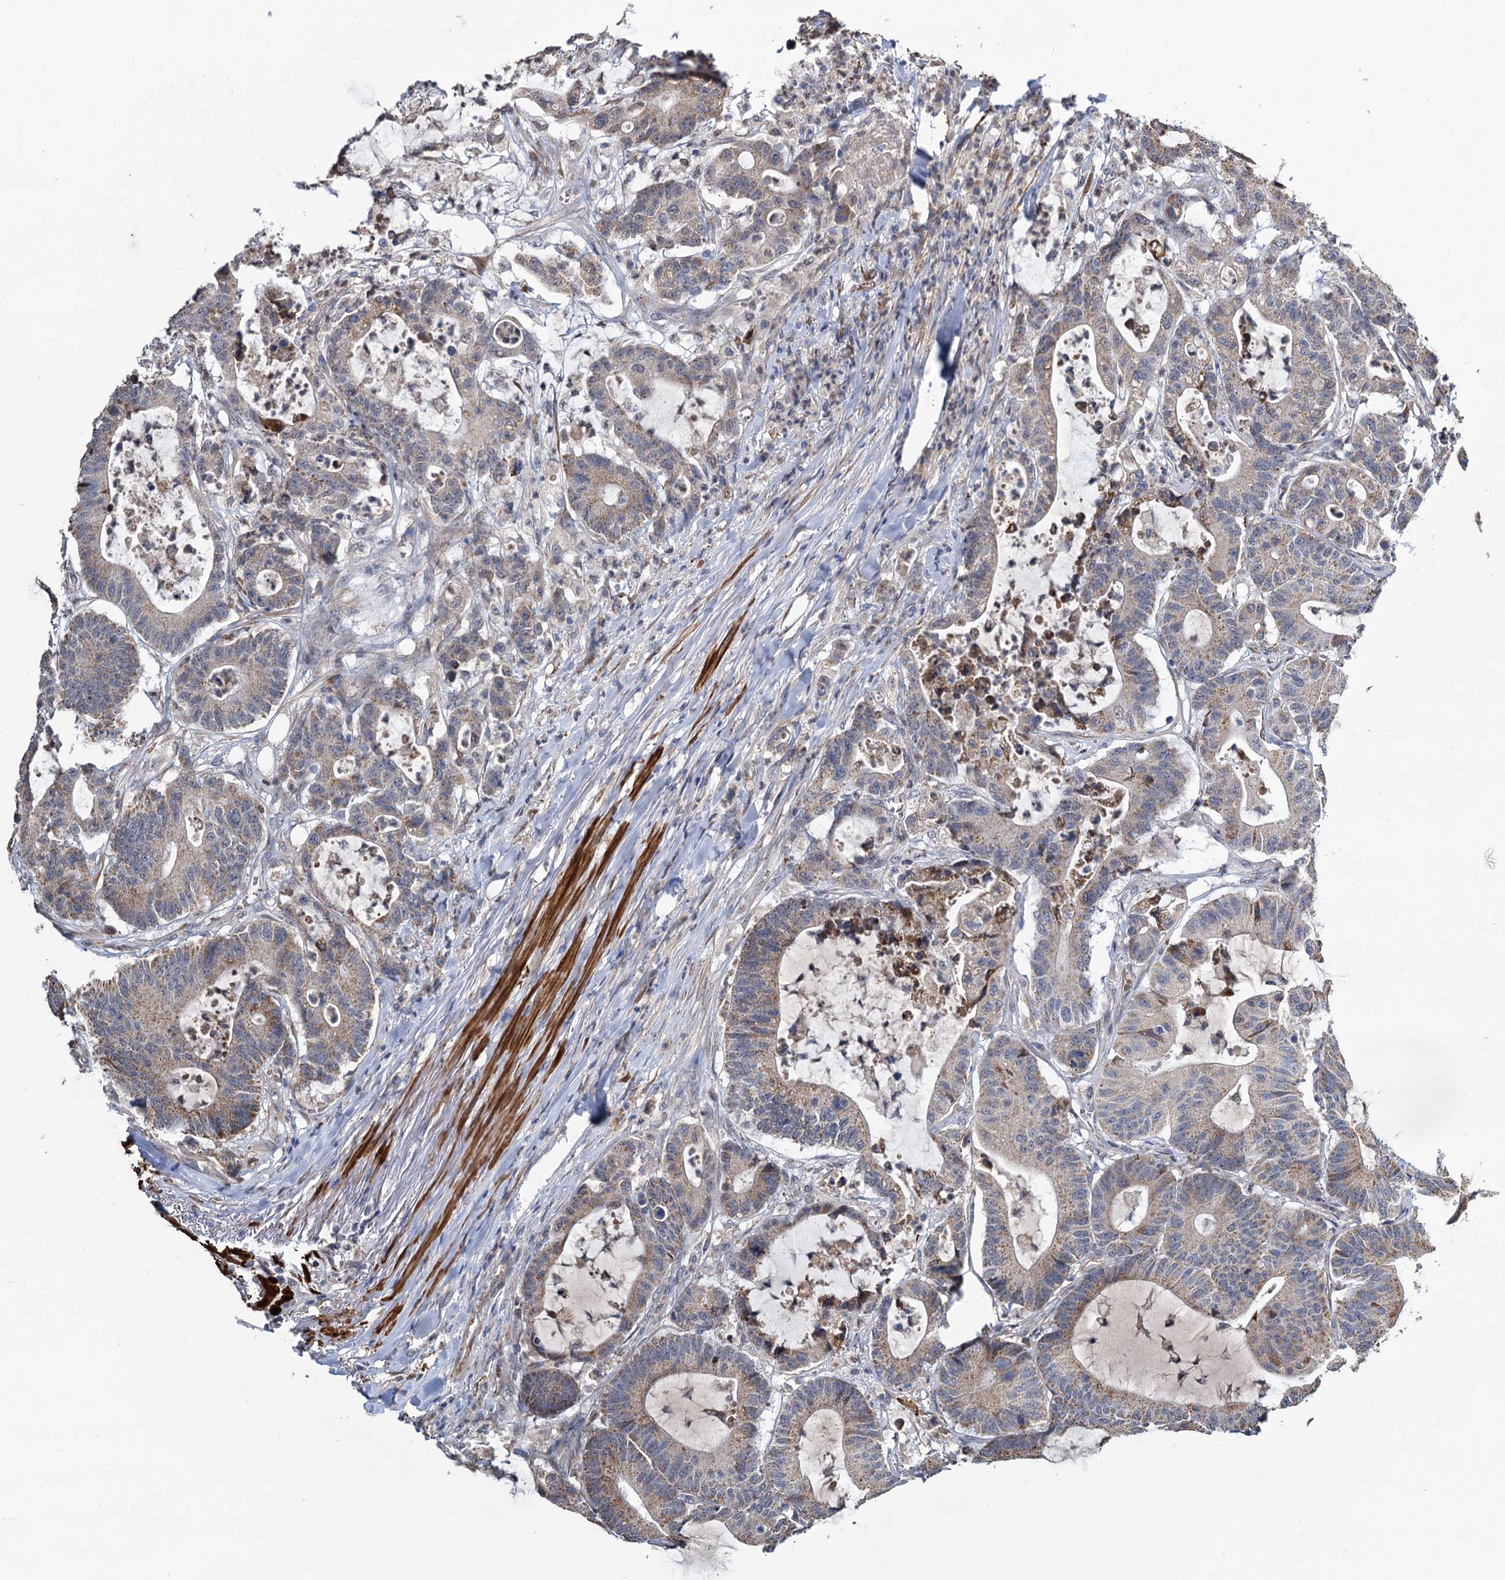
{"staining": {"intensity": "weak", "quantity": "25%-75%", "location": "cytoplasmic/membranous"}, "tissue": "colorectal cancer", "cell_type": "Tumor cells", "image_type": "cancer", "snomed": [{"axis": "morphology", "description": "Adenocarcinoma, NOS"}, {"axis": "topography", "description": "Colon"}], "caption": "IHC of colorectal adenocarcinoma displays low levels of weak cytoplasmic/membranous positivity in approximately 25%-75% of tumor cells.", "gene": "ALKBH7", "patient": {"sex": "female", "age": 84}}